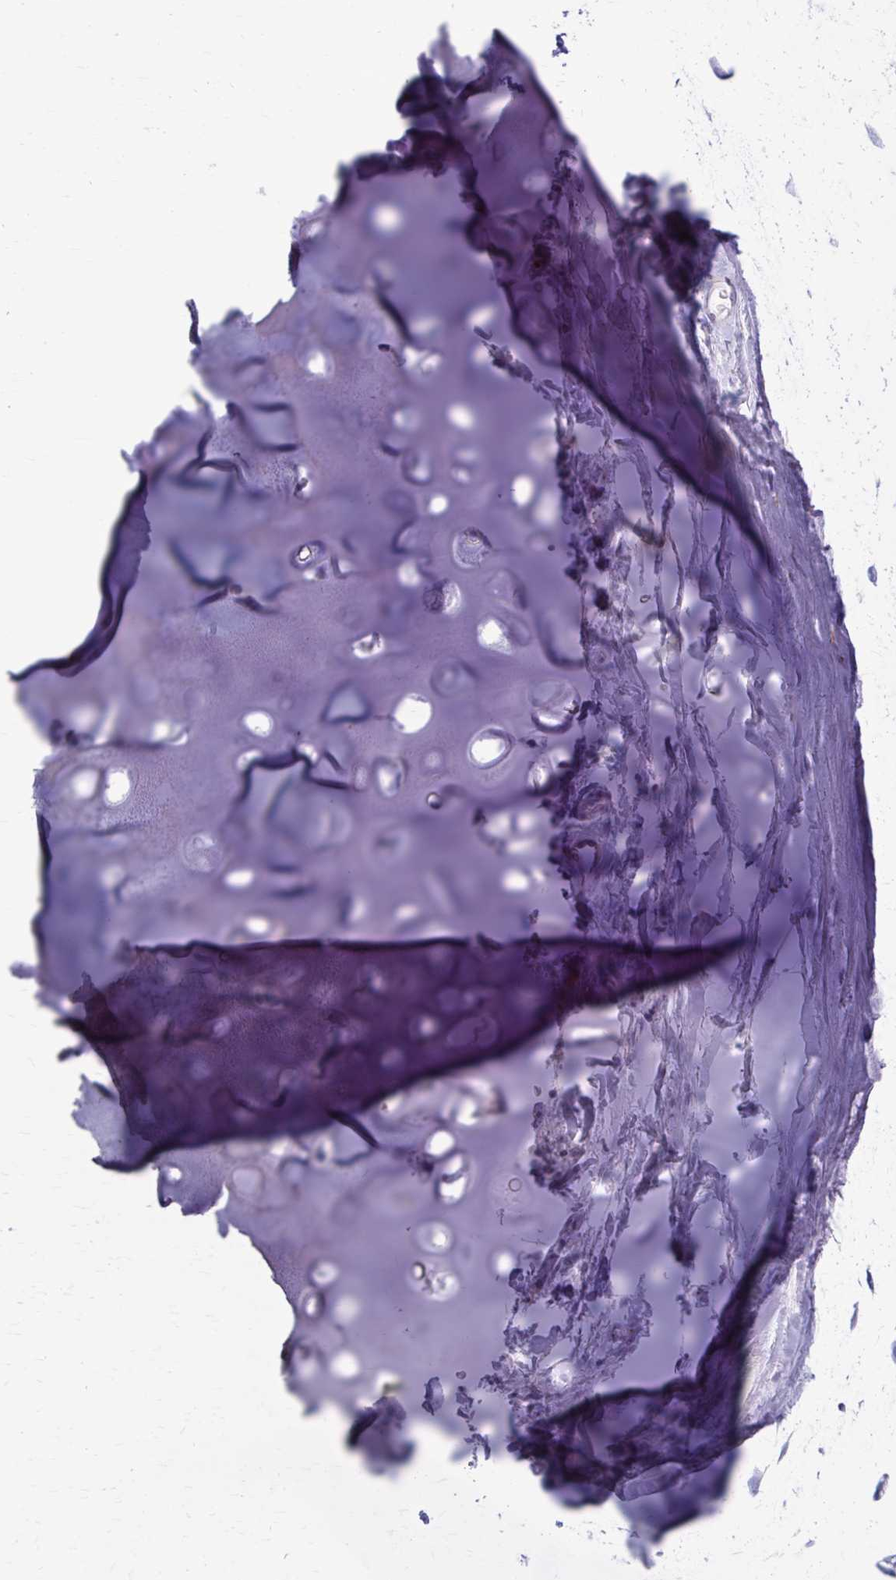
{"staining": {"intensity": "negative", "quantity": "none", "location": "none"}, "tissue": "soft tissue", "cell_type": "Chondrocytes", "image_type": "normal", "snomed": [{"axis": "morphology", "description": "Normal tissue, NOS"}, {"axis": "topography", "description": "Cartilage tissue"}, {"axis": "topography", "description": "Bronchus"}], "caption": "Image shows no significant protein staining in chondrocytes of unremarkable soft tissue. Brightfield microscopy of immunohistochemistry stained with DAB (brown) and hematoxylin (blue), captured at high magnification.", "gene": "PEDS1", "patient": {"sex": "male", "age": 64}}